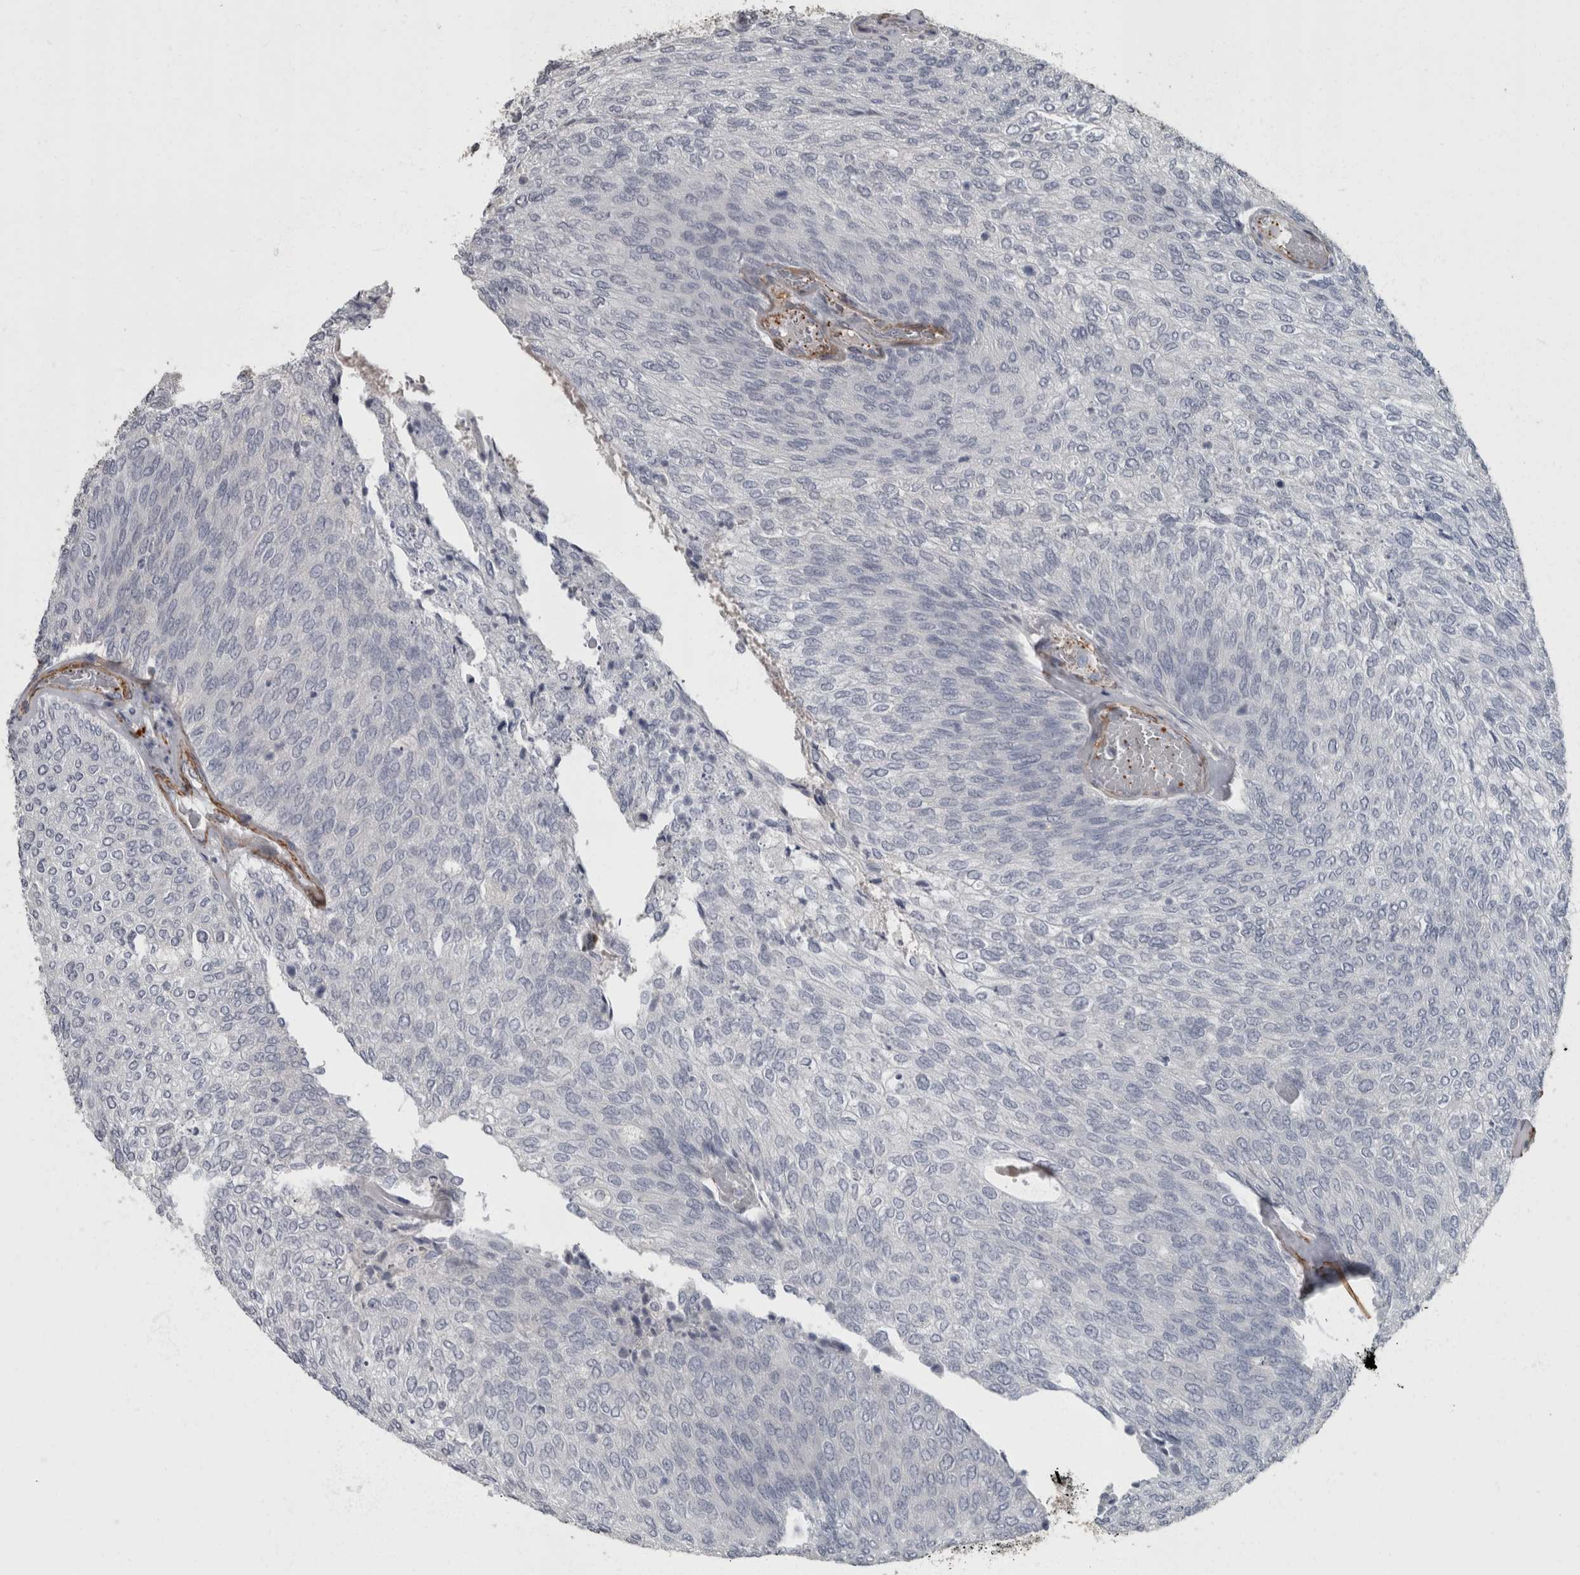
{"staining": {"intensity": "negative", "quantity": "none", "location": "none"}, "tissue": "urothelial cancer", "cell_type": "Tumor cells", "image_type": "cancer", "snomed": [{"axis": "morphology", "description": "Urothelial carcinoma, Low grade"}, {"axis": "topography", "description": "Urinary bladder"}], "caption": "The IHC photomicrograph has no significant positivity in tumor cells of urothelial cancer tissue.", "gene": "MASTL", "patient": {"sex": "female", "age": 79}}